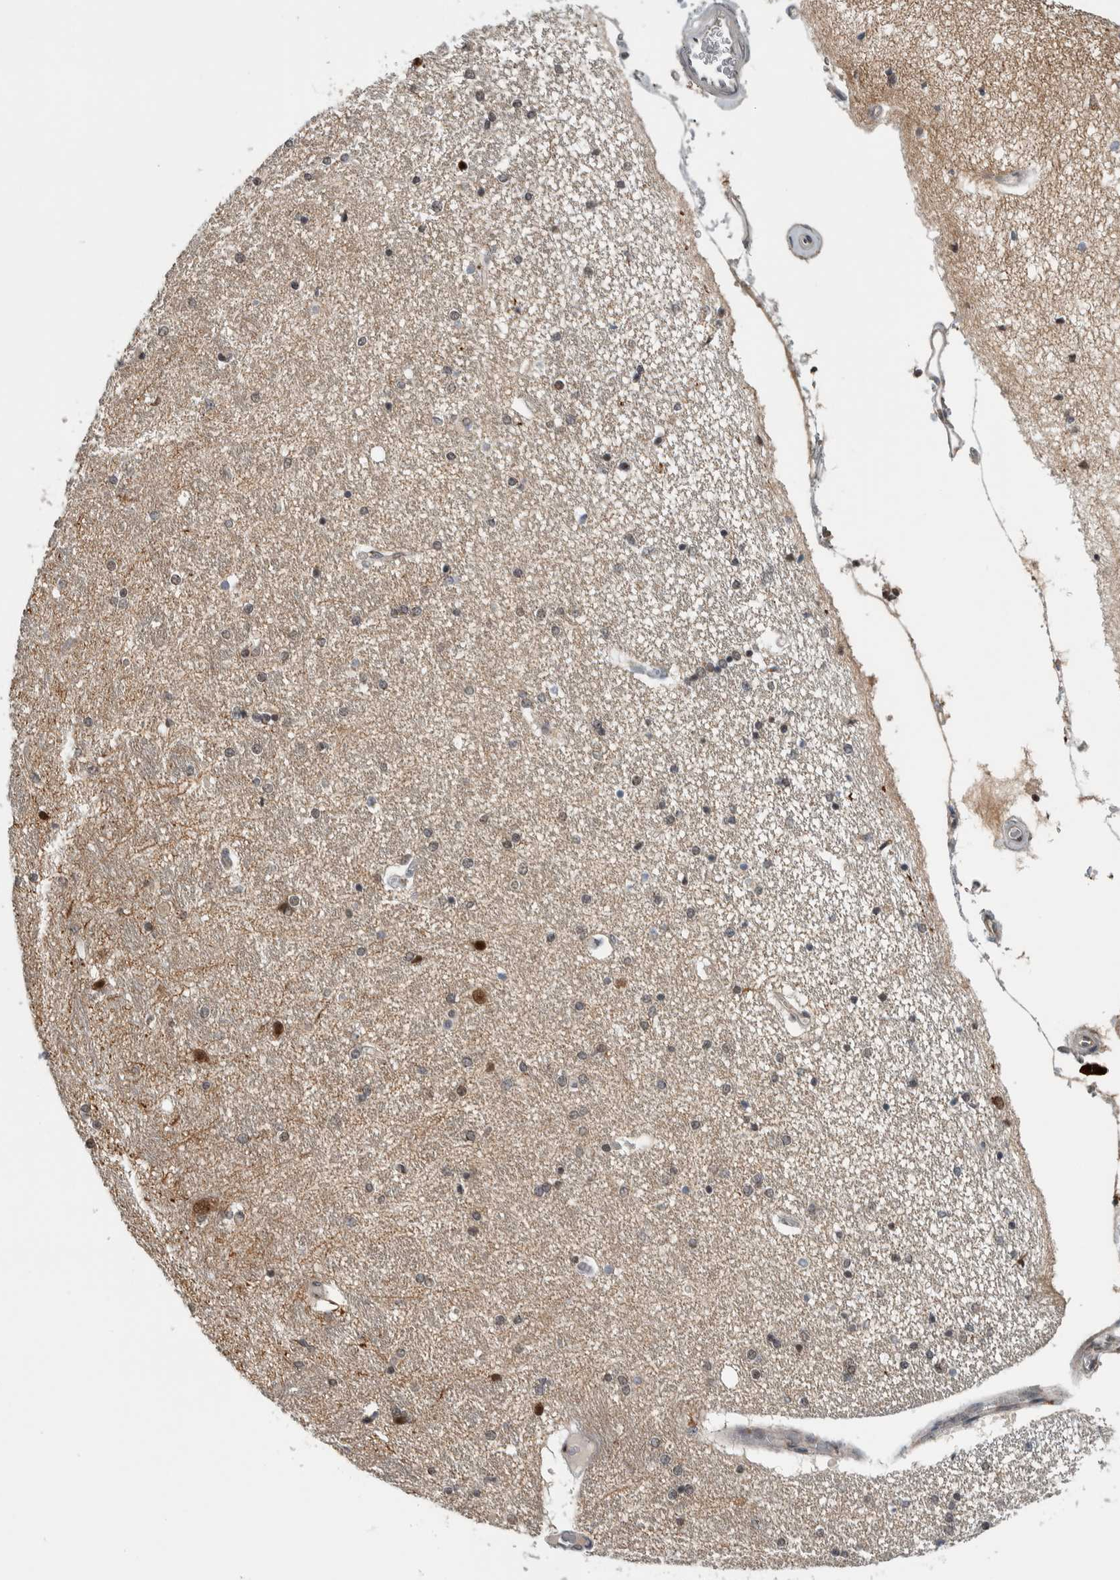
{"staining": {"intensity": "moderate", "quantity": "<25%", "location": "cytoplasmic/membranous,nuclear"}, "tissue": "hippocampus", "cell_type": "Glial cells", "image_type": "normal", "snomed": [{"axis": "morphology", "description": "Normal tissue, NOS"}, {"axis": "topography", "description": "Hippocampus"}], "caption": "Moderate cytoplasmic/membranous,nuclear protein staining is present in about <25% of glial cells in hippocampus.", "gene": "ZMYND8", "patient": {"sex": "female", "age": 54}}